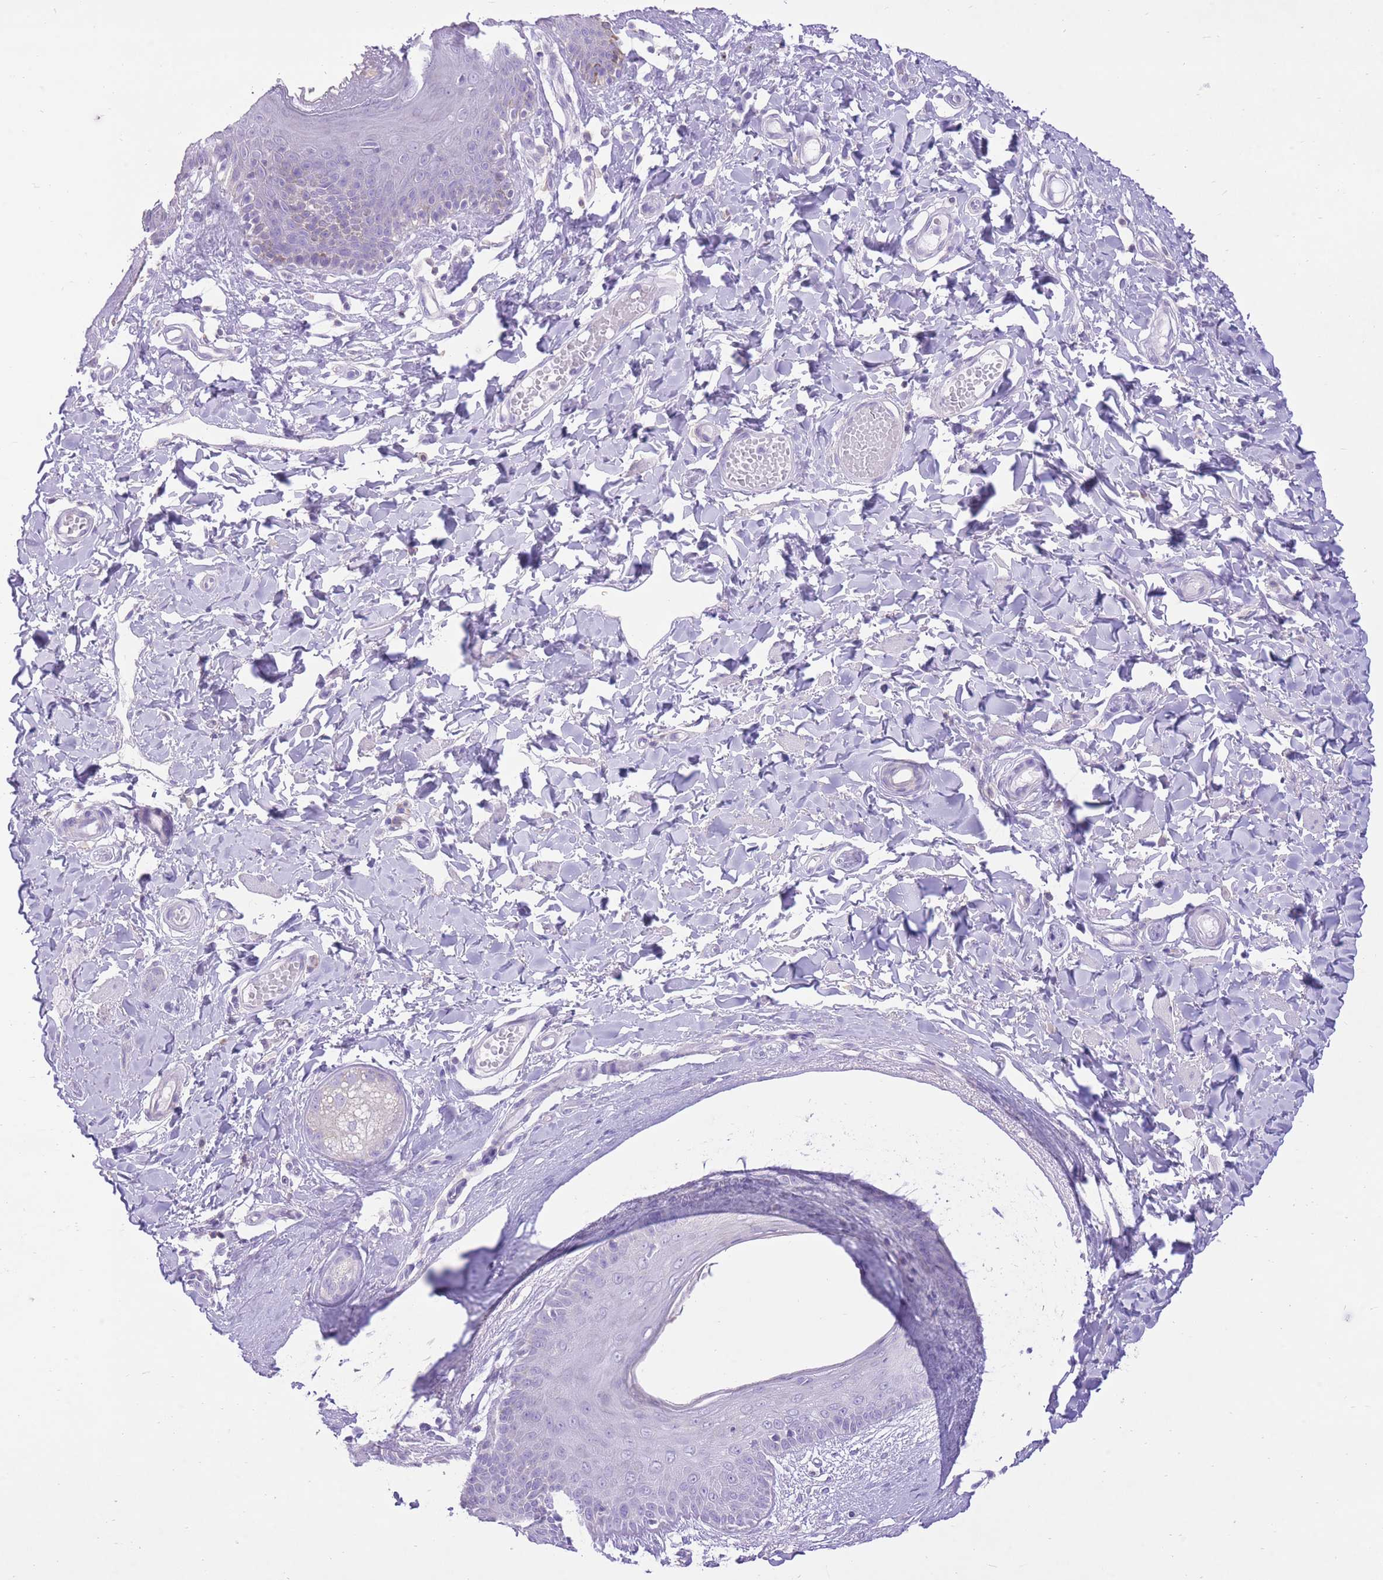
{"staining": {"intensity": "negative", "quantity": "none", "location": "none"}, "tissue": "skin", "cell_type": "Epidermal cells", "image_type": "normal", "snomed": [{"axis": "morphology", "description": "Normal tissue, NOS"}, {"axis": "topography", "description": "Vulva"}], "caption": "This is an IHC micrograph of unremarkable skin. There is no expression in epidermal cells.", "gene": "SLC4A4", "patient": {"sex": "female", "age": 66}}